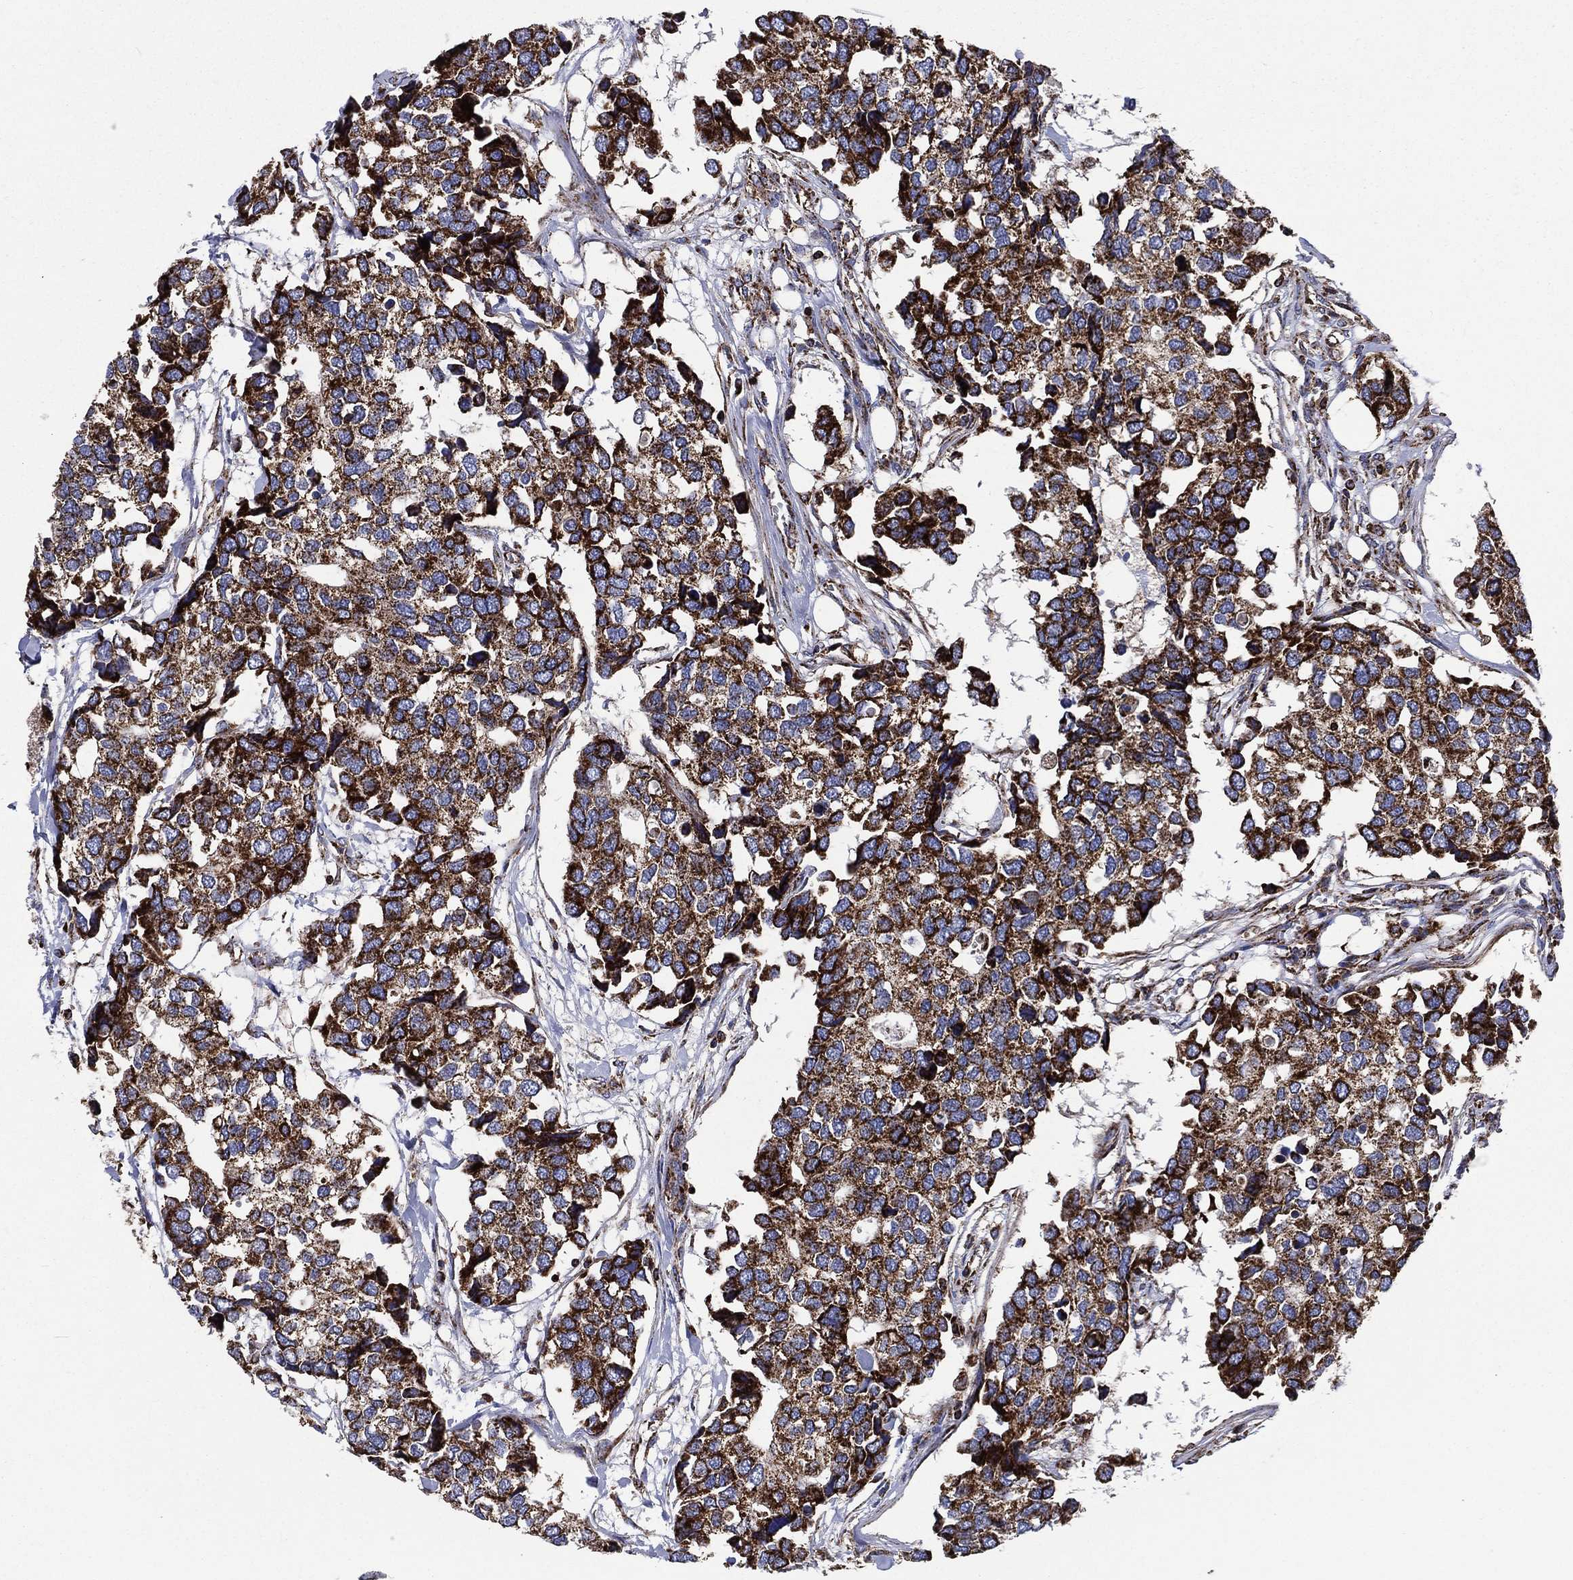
{"staining": {"intensity": "strong", "quantity": ">75%", "location": "cytoplasmic/membranous"}, "tissue": "breast cancer", "cell_type": "Tumor cells", "image_type": "cancer", "snomed": [{"axis": "morphology", "description": "Duct carcinoma"}, {"axis": "topography", "description": "Breast"}], "caption": "Immunohistochemistry of invasive ductal carcinoma (breast) reveals high levels of strong cytoplasmic/membranous staining in about >75% of tumor cells. (Stains: DAB (3,3'-diaminobenzidine) in brown, nuclei in blue, Microscopy: brightfield microscopy at high magnification).", "gene": "ANKRD37", "patient": {"sex": "female", "age": 83}}